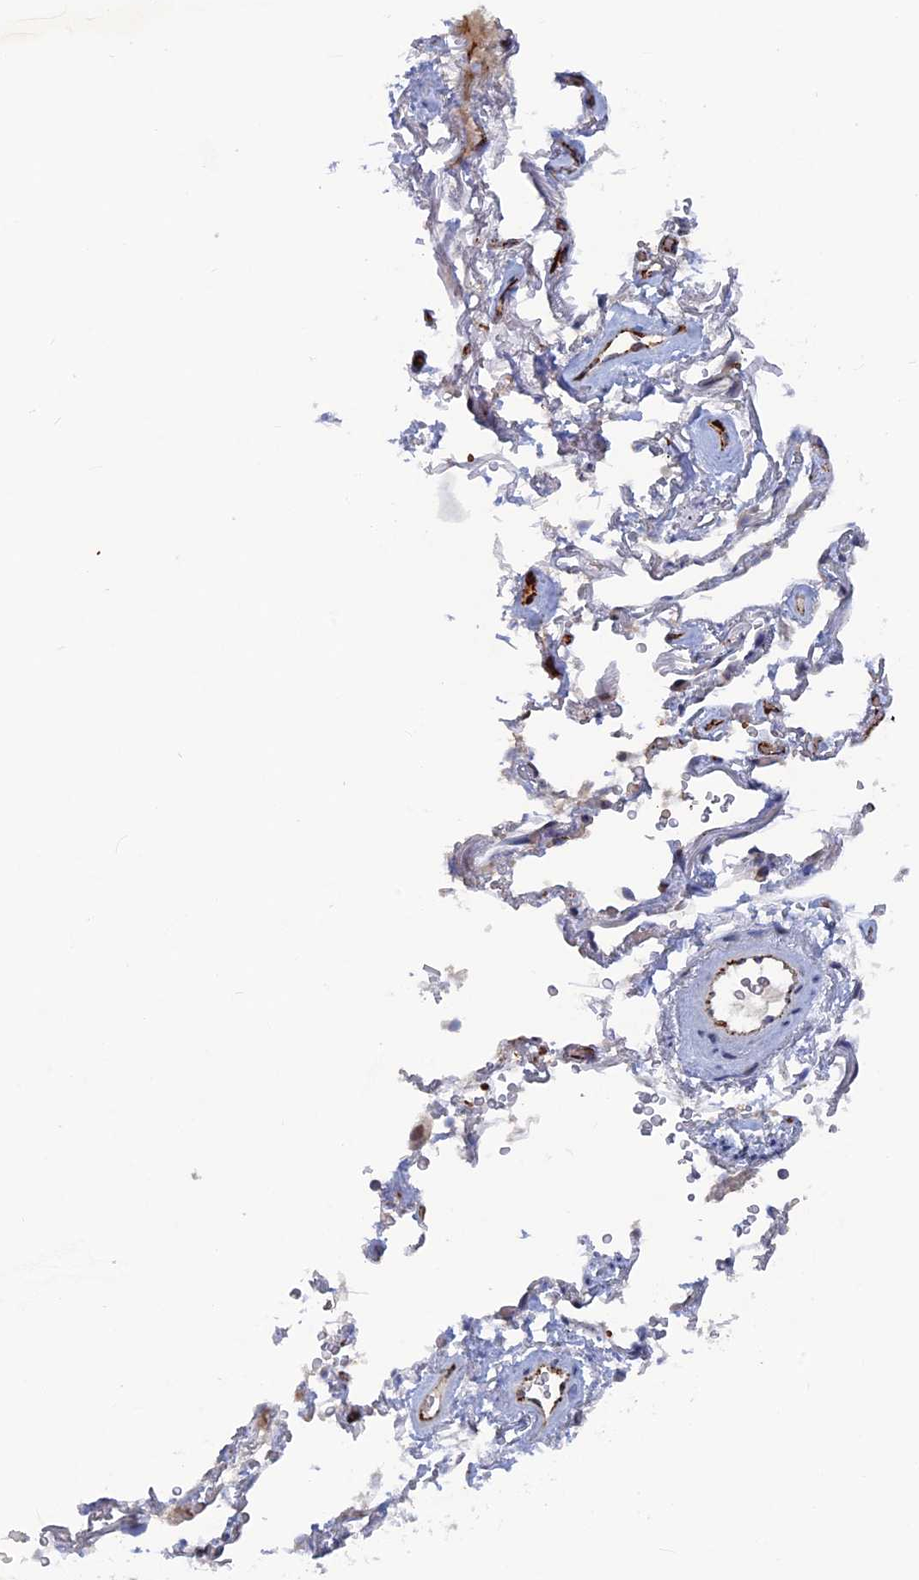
{"staining": {"intensity": "moderate", "quantity": "<25%", "location": "cytoplasmic/membranous,nuclear"}, "tissue": "lung cancer", "cell_type": "Tumor cells", "image_type": "cancer", "snomed": [{"axis": "morphology", "description": "Adenocarcinoma, NOS"}, {"axis": "topography", "description": "Lung"}], "caption": "Human lung adenocarcinoma stained with a protein marker demonstrates moderate staining in tumor cells.", "gene": "SH3D21", "patient": {"sex": "female", "age": 69}}